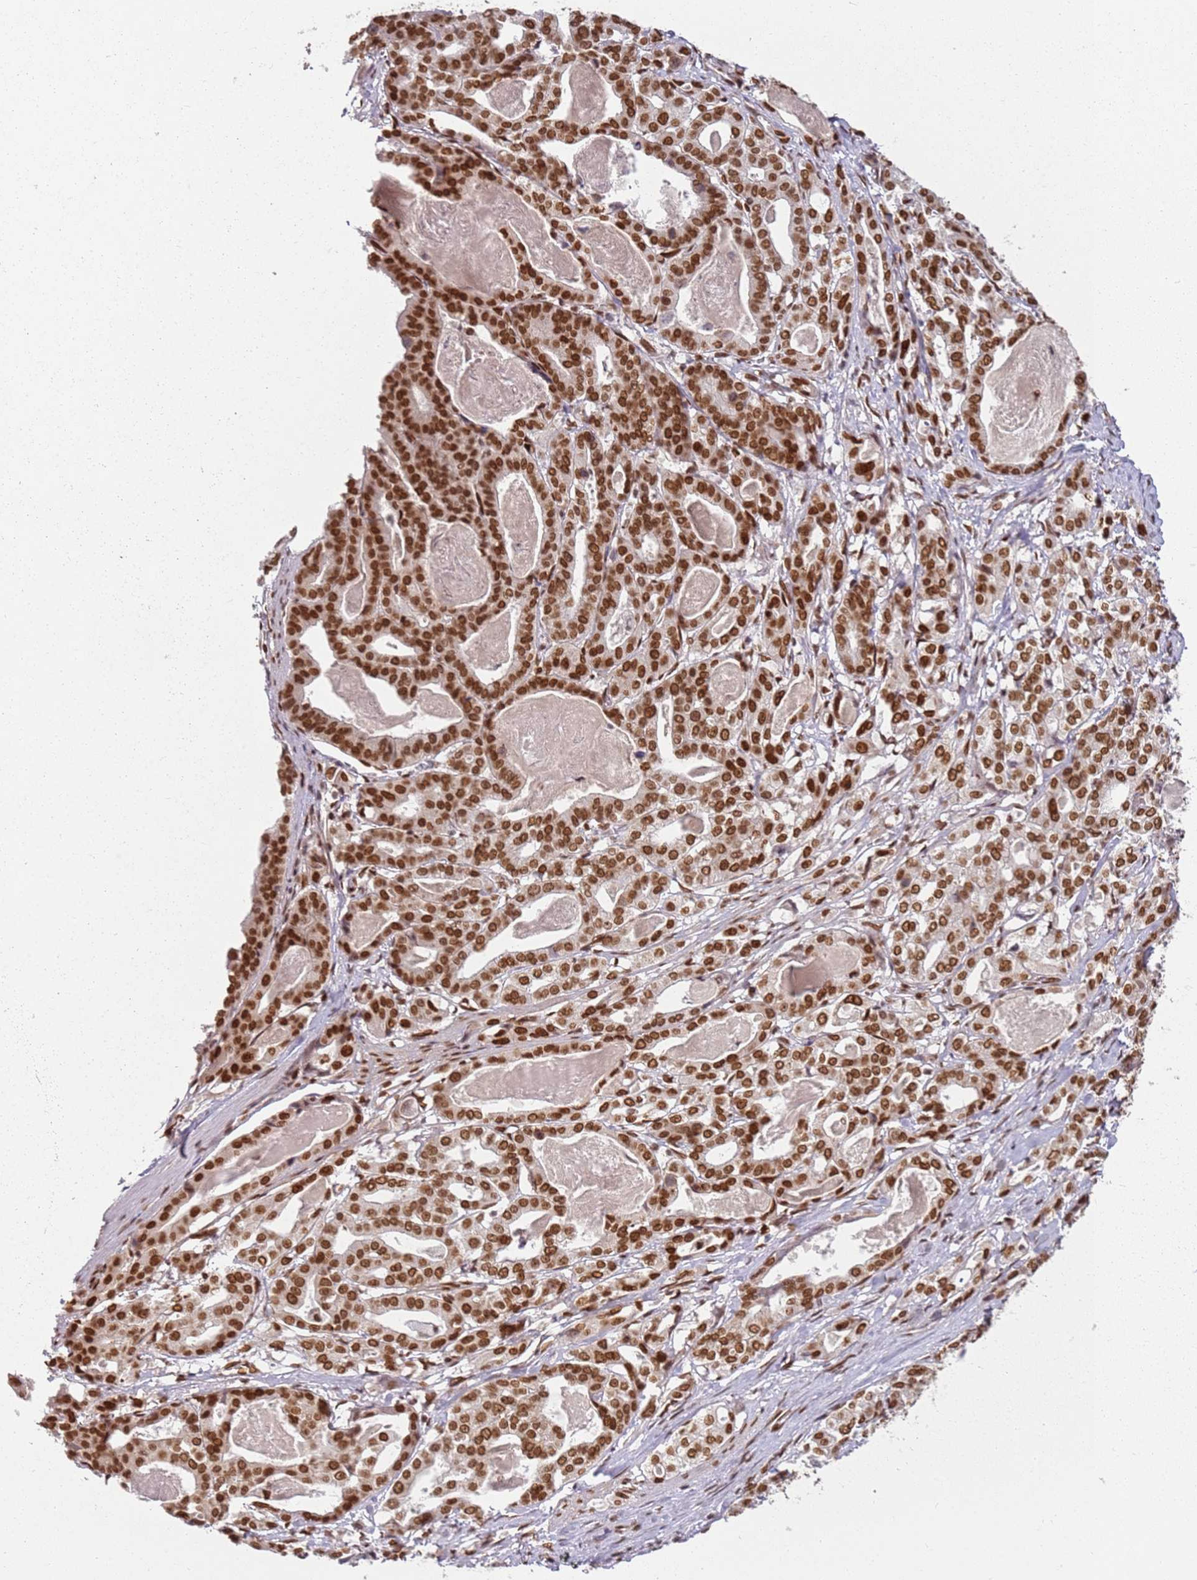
{"staining": {"intensity": "strong", "quantity": ">75%", "location": "nuclear"}, "tissue": "stomach cancer", "cell_type": "Tumor cells", "image_type": "cancer", "snomed": [{"axis": "morphology", "description": "Adenocarcinoma, NOS"}, {"axis": "topography", "description": "Stomach"}], "caption": "Brown immunohistochemical staining in human stomach adenocarcinoma reveals strong nuclear positivity in about >75% of tumor cells.", "gene": "TENT4A", "patient": {"sex": "male", "age": 48}}